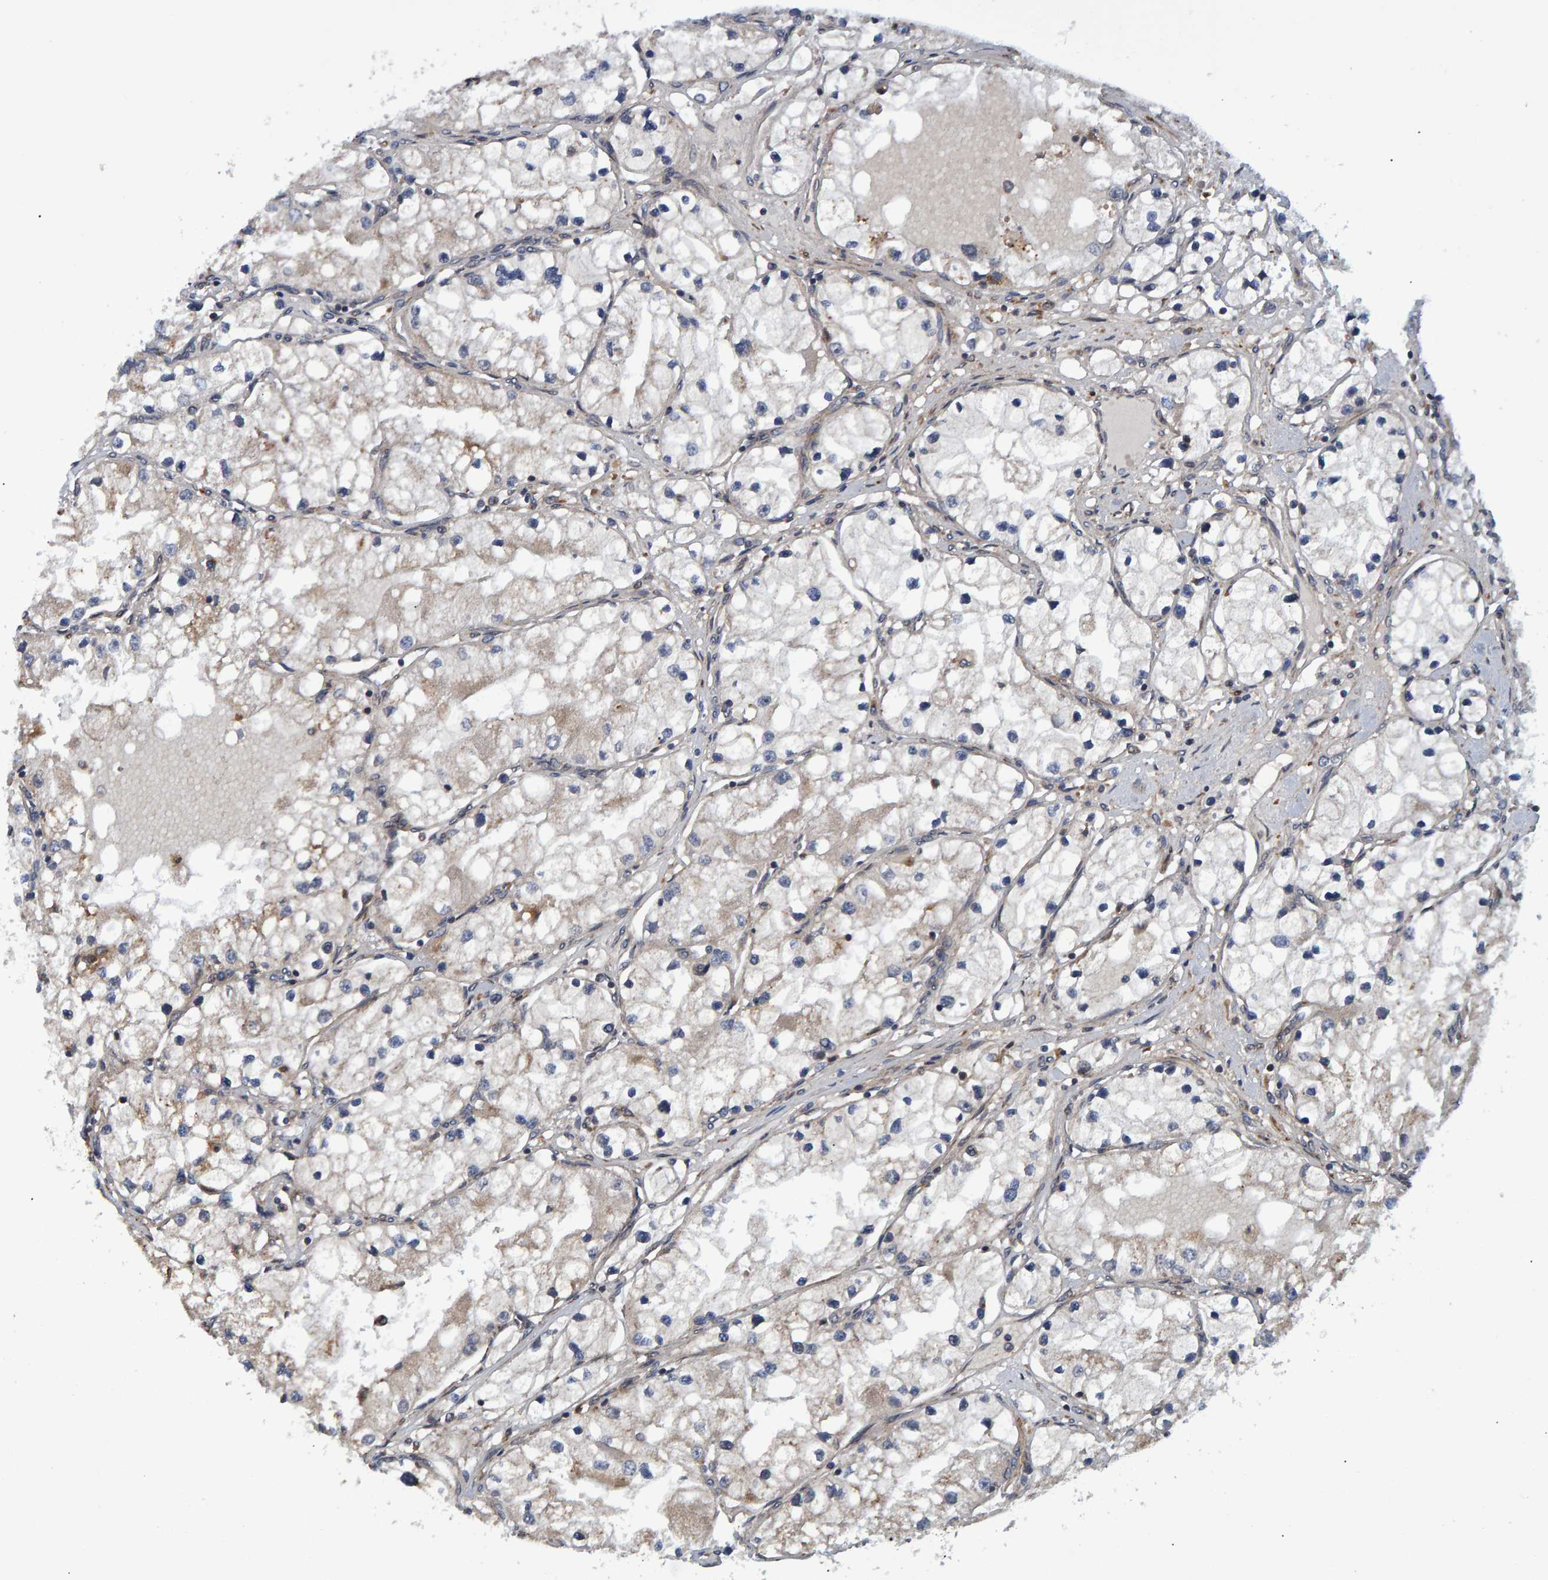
{"staining": {"intensity": "weak", "quantity": "<25%", "location": "cytoplasmic/membranous"}, "tissue": "renal cancer", "cell_type": "Tumor cells", "image_type": "cancer", "snomed": [{"axis": "morphology", "description": "Adenocarcinoma, NOS"}, {"axis": "topography", "description": "Kidney"}], "caption": "The image shows no staining of tumor cells in adenocarcinoma (renal).", "gene": "ATP6V1H", "patient": {"sex": "male", "age": 68}}